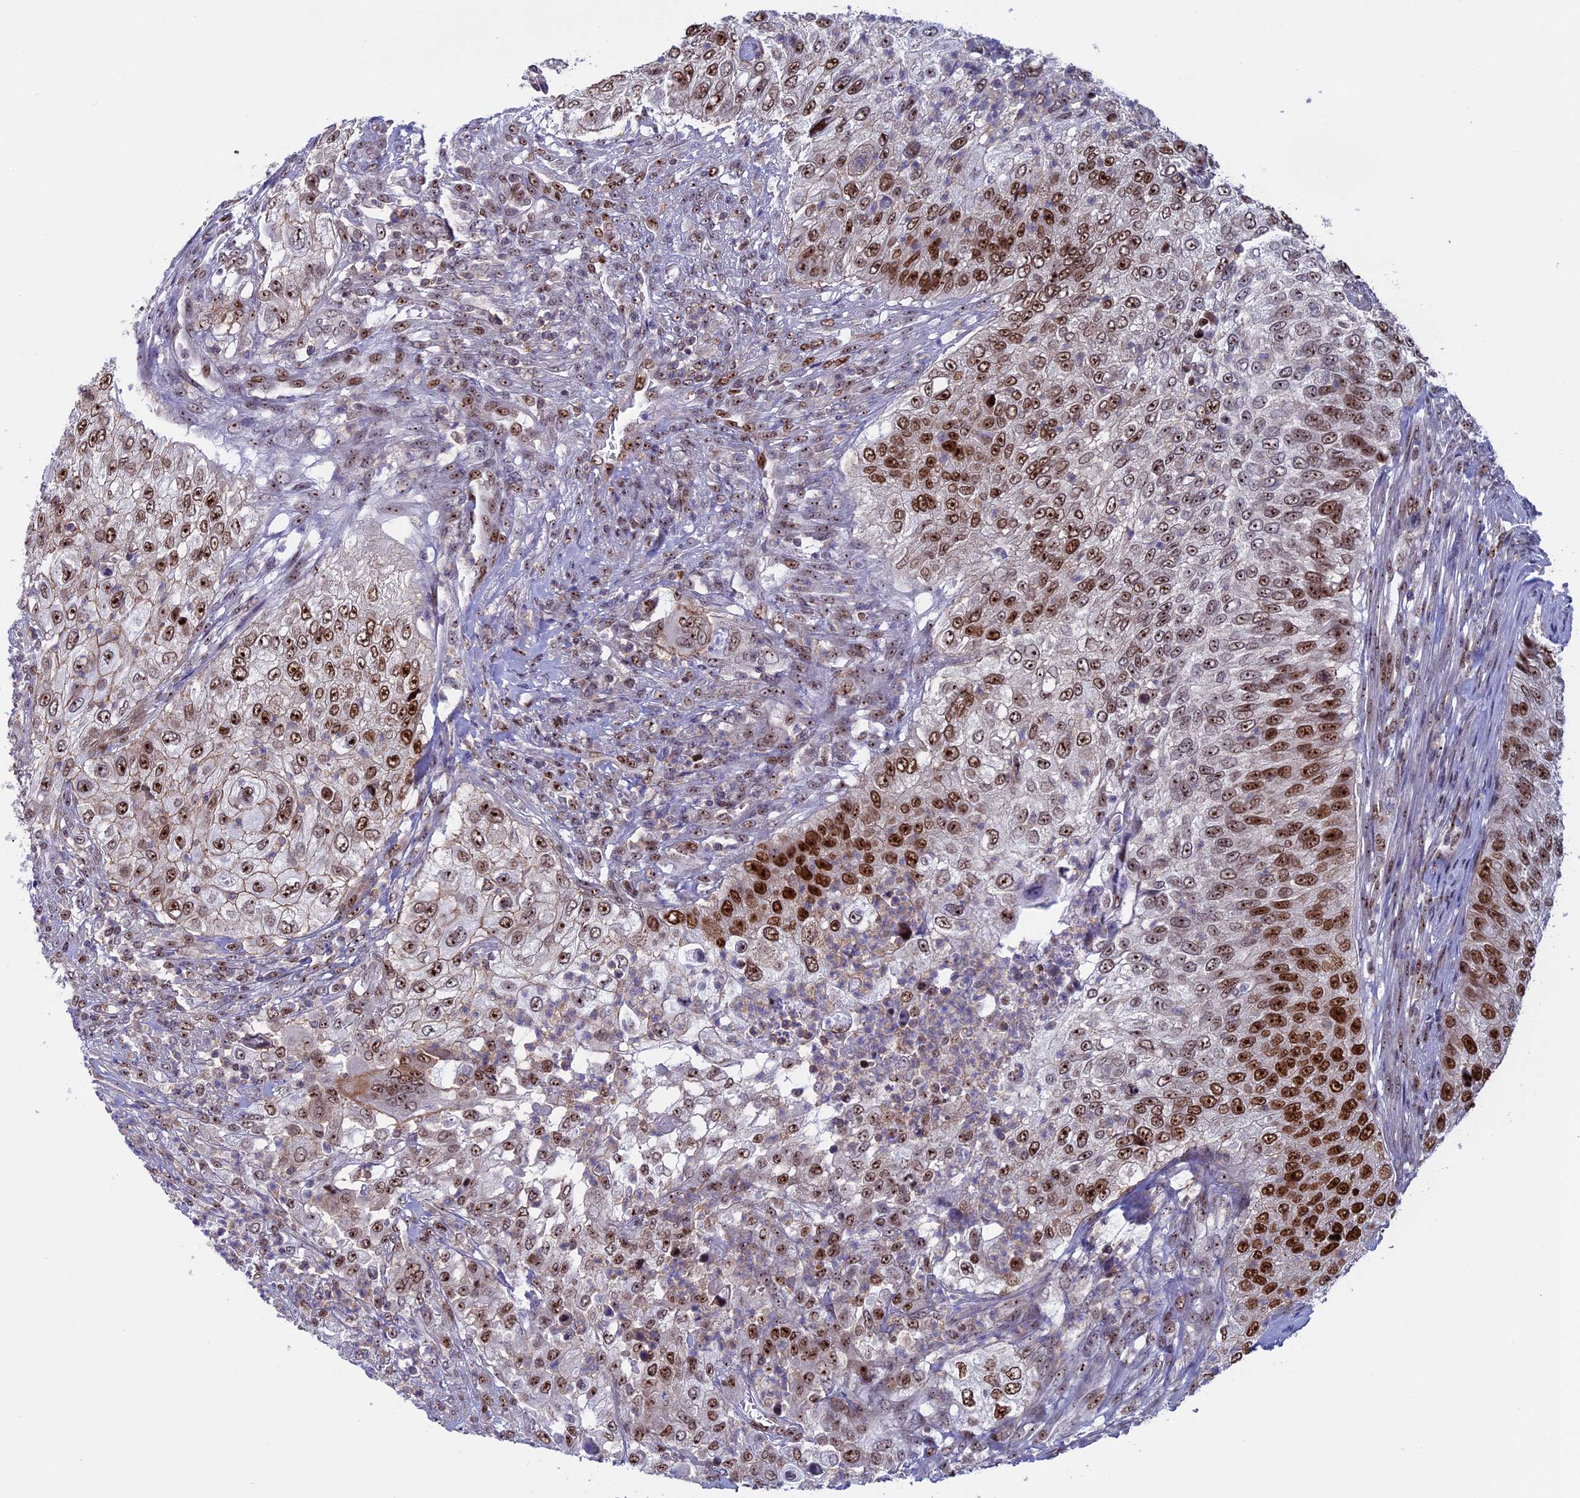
{"staining": {"intensity": "strong", "quantity": "25%-75%", "location": "nuclear"}, "tissue": "urothelial cancer", "cell_type": "Tumor cells", "image_type": "cancer", "snomed": [{"axis": "morphology", "description": "Urothelial carcinoma, High grade"}, {"axis": "topography", "description": "Urinary bladder"}], "caption": "Strong nuclear expression for a protein is seen in approximately 25%-75% of tumor cells of urothelial cancer using IHC.", "gene": "CCDC86", "patient": {"sex": "female", "age": 60}}